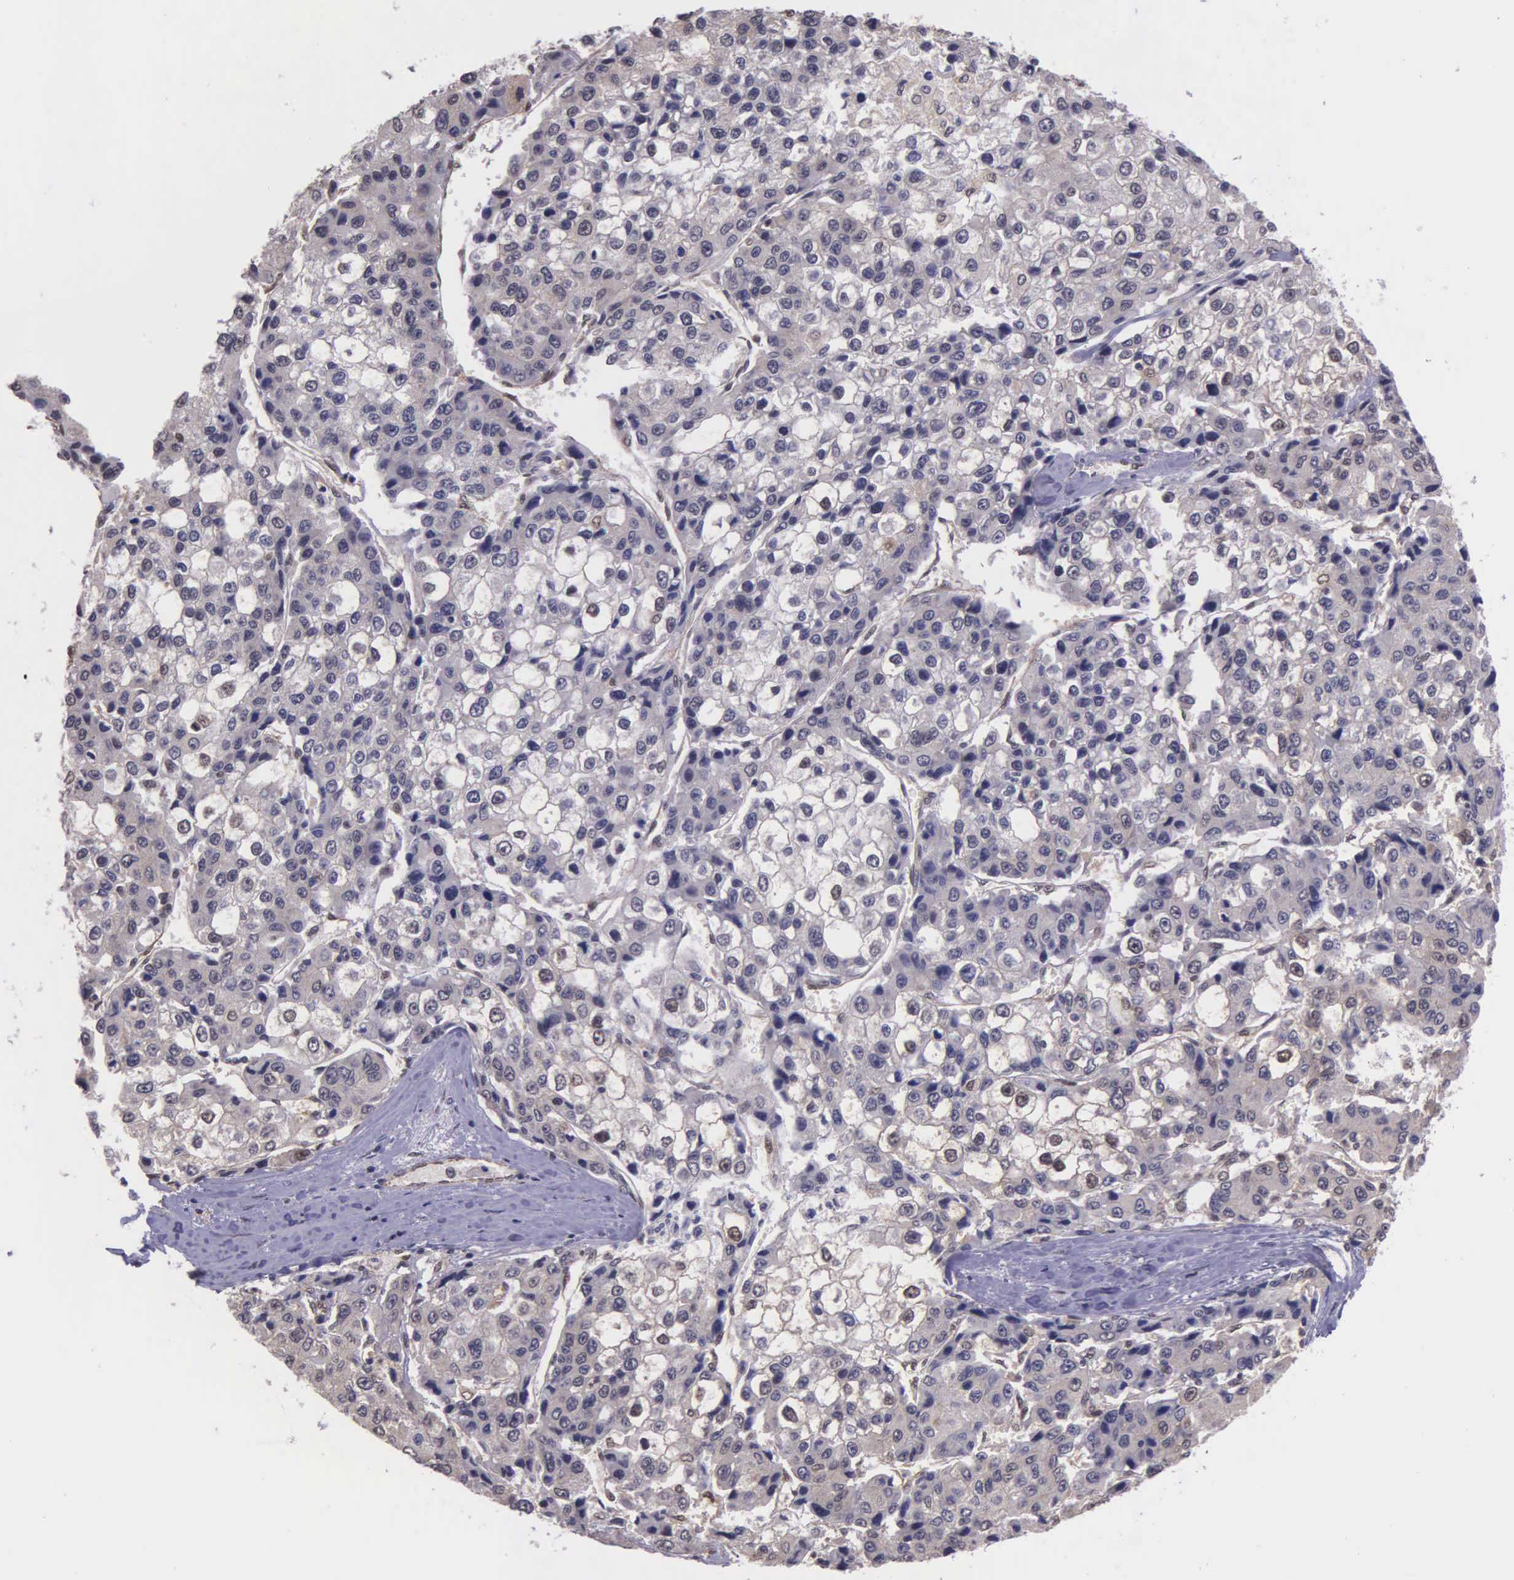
{"staining": {"intensity": "weak", "quantity": "25%-75%", "location": "cytoplasmic/membranous,nuclear"}, "tissue": "liver cancer", "cell_type": "Tumor cells", "image_type": "cancer", "snomed": [{"axis": "morphology", "description": "Carcinoma, Hepatocellular, NOS"}, {"axis": "topography", "description": "Liver"}], "caption": "Hepatocellular carcinoma (liver) stained for a protein (brown) exhibits weak cytoplasmic/membranous and nuclear positive staining in approximately 25%-75% of tumor cells.", "gene": "PSMC1", "patient": {"sex": "female", "age": 66}}